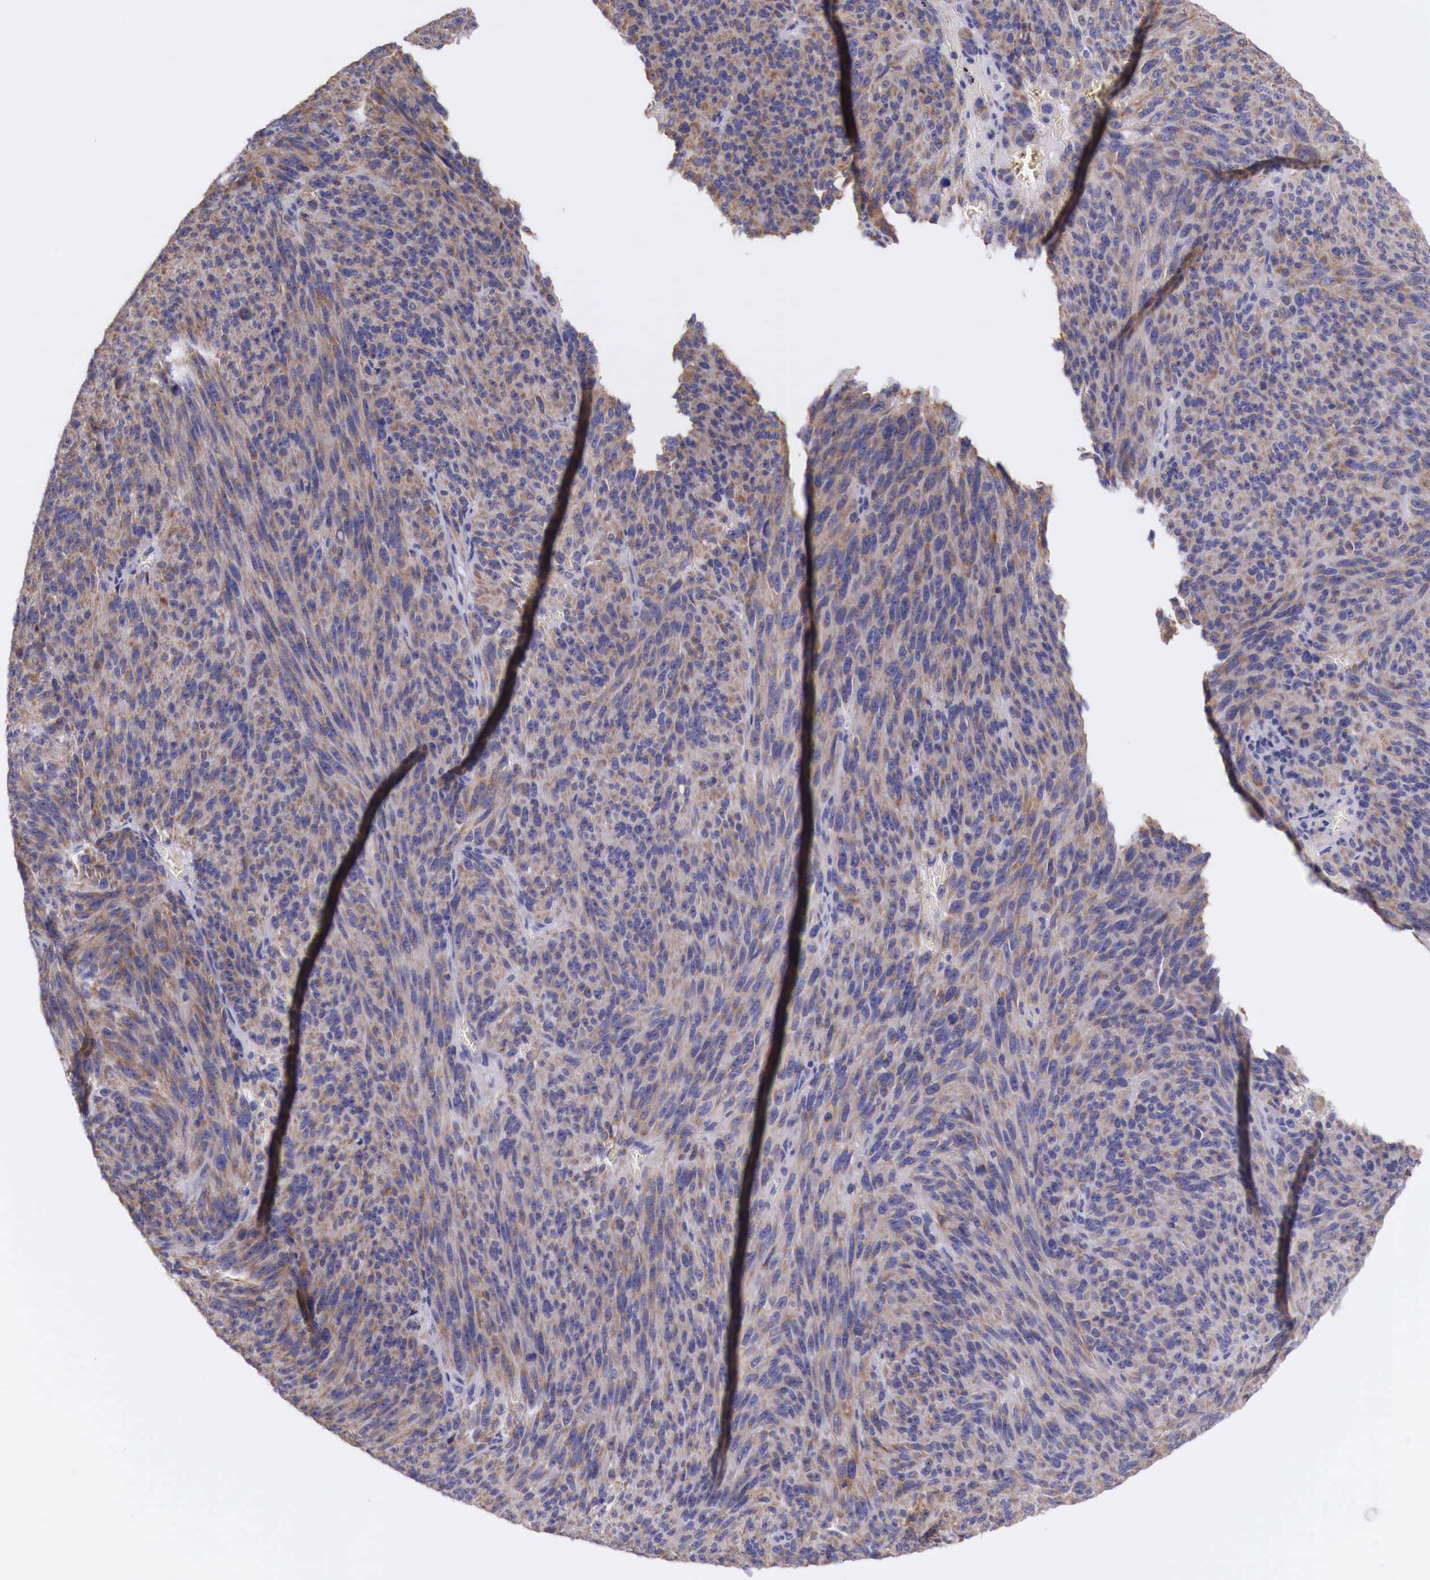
{"staining": {"intensity": "moderate", "quantity": ">75%", "location": "cytoplasmic/membranous"}, "tissue": "melanoma", "cell_type": "Tumor cells", "image_type": "cancer", "snomed": [{"axis": "morphology", "description": "Malignant melanoma, NOS"}, {"axis": "topography", "description": "Skin"}], "caption": "Immunohistochemistry (IHC) of malignant melanoma reveals medium levels of moderate cytoplasmic/membranous positivity in approximately >75% of tumor cells.", "gene": "NREP", "patient": {"sex": "male", "age": 76}}